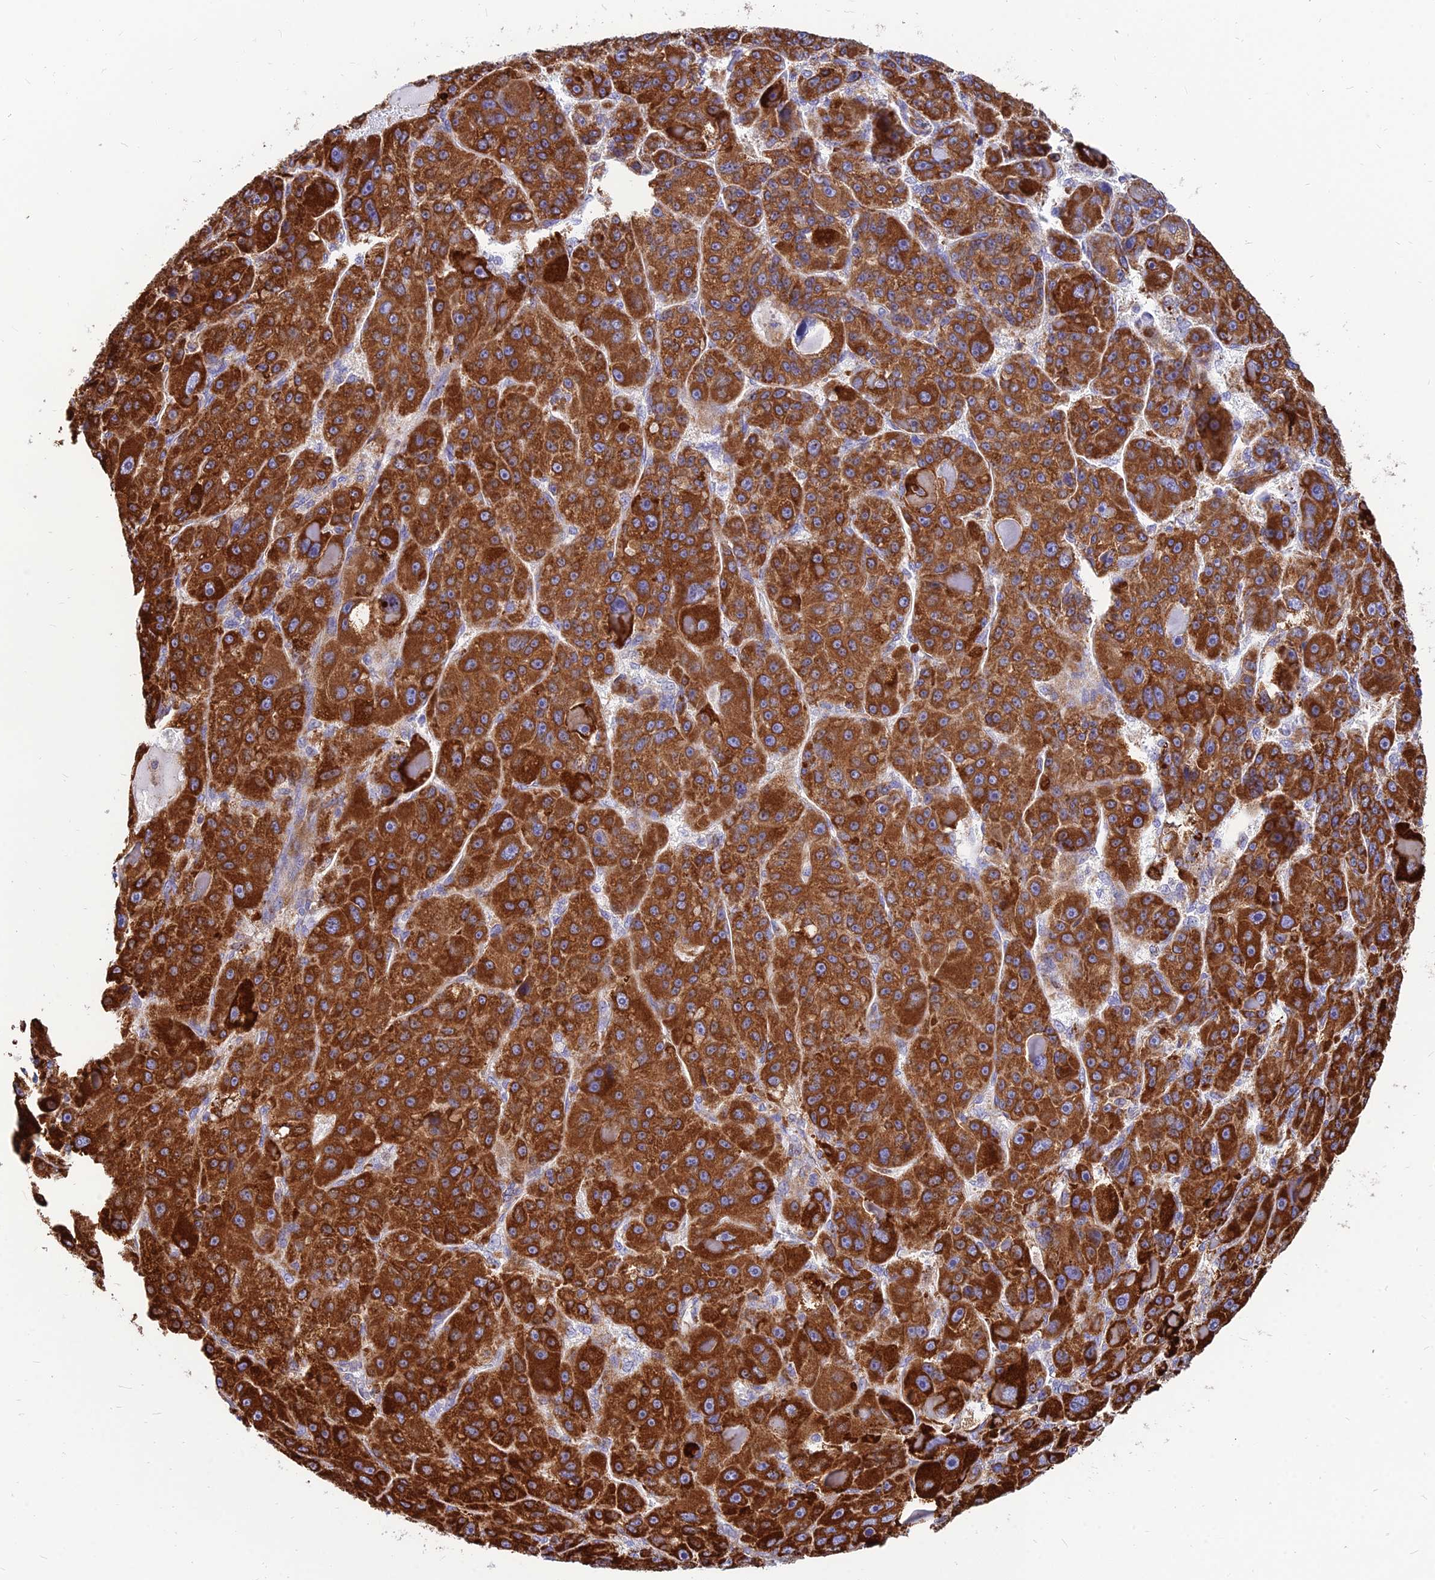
{"staining": {"intensity": "strong", "quantity": ">75%", "location": "cytoplasmic/membranous"}, "tissue": "liver cancer", "cell_type": "Tumor cells", "image_type": "cancer", "snomed": [{"axis": "morphology", "description": "Carcinoma, Hepatocellular, NOS"}, {"axis": "topography", "description": "Liver"}], "caption": "Liver hepatocellular carcinoma stained for a protein (brown) displays strong cytoplasmic/membranous positive expression in approximately >75% of tumor cells.", "gene": "CCT6B", "patient": {"sex": "male", "age": 76}}